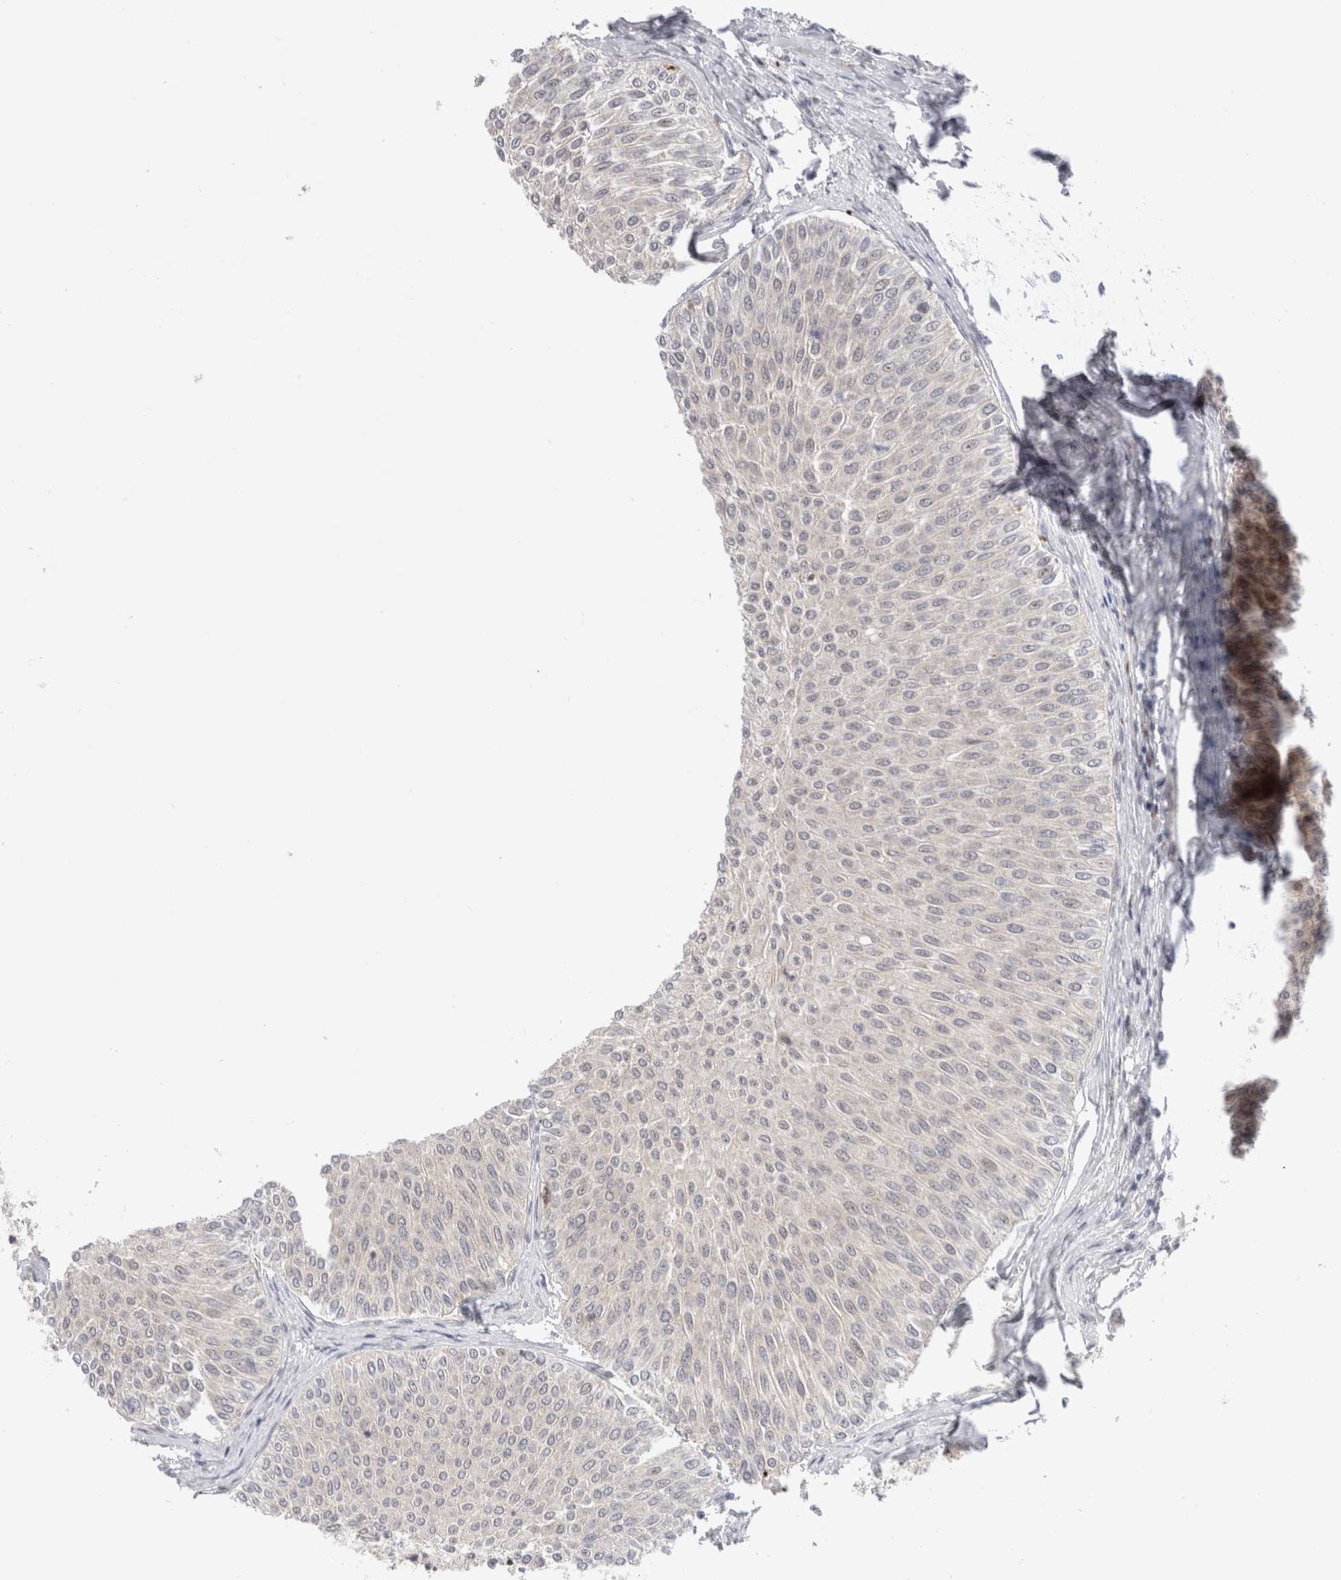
{"staining": {"intensity": "negative", "quantity": "none", "location": "none"}, "tissue": "urothelial cancer", "cell_type": "Tumor cells", "image_type": "cancer", "snomed": [{"axis": "morphology", "description": "Urothelial carcinoma, Low grade"}, {"axis": "topography", "description": "Urinary bladder"}], "caption": "A histopathology image of human urothelial cancer is negative for staining in tumor cells.", "gene": "VPS28", "patient": {"sex": "male", "age": 78}}